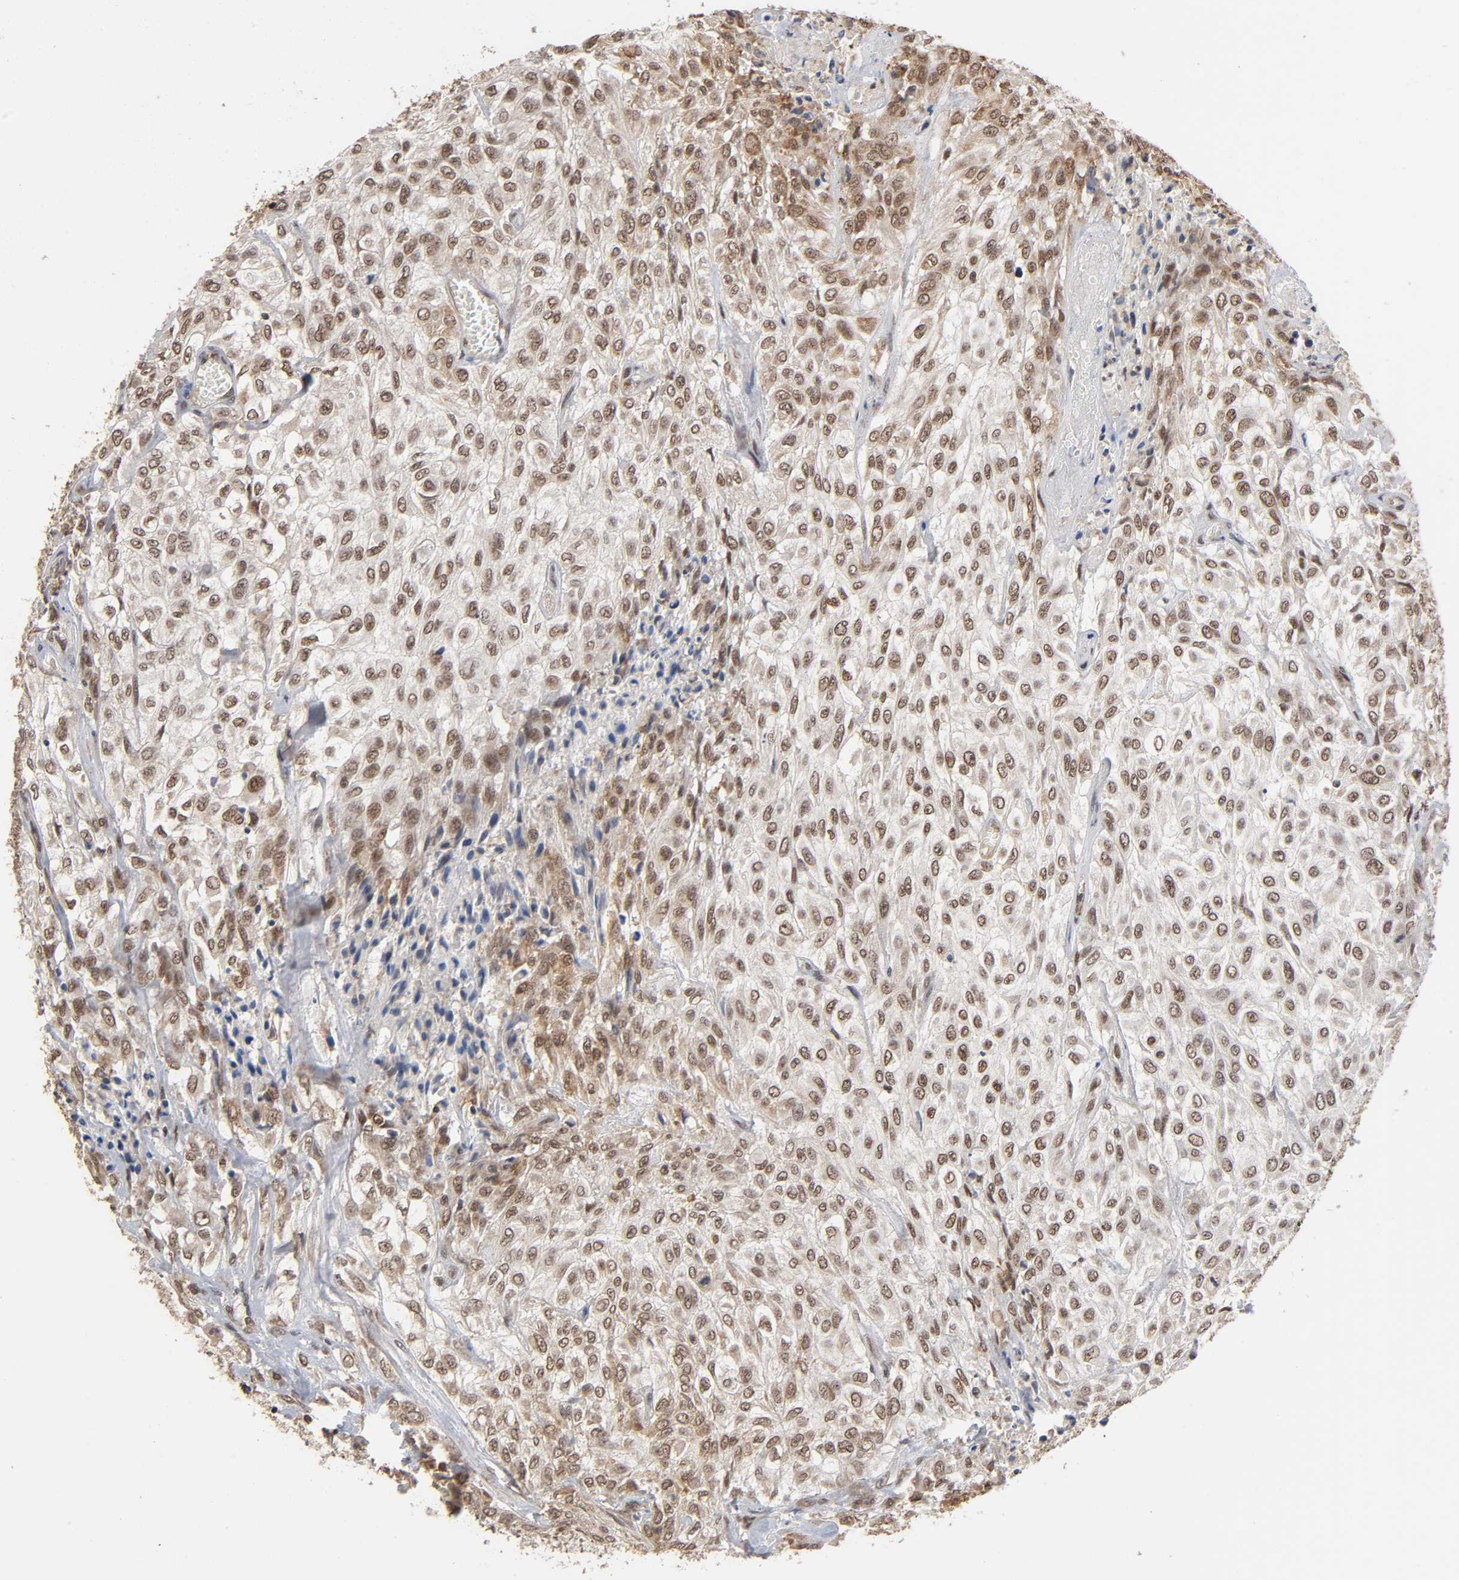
{"staining": {"intensity": "moderate", "quantity": ">75%", "location": "cytoplasmic/membranous,nuclear"}, "tissue": "urothelial cancer", "cell_type": "Tumor cells", "image_type": "cancer", "snomed": [{"axis": "morphology", "description": "Urothelial carcinoma, High grade"}, {"axis": "topography", "description": "Urinary bladder"}], "caption": "This histopathology image exhibits immunohistochemistry staining of urothelial carcinoma (high-grade), with medium moderate cytoplasmic/membranous and nuclear expression in about >75% of tumor cells.", "gene": "ZNF384", "patient": {"sex": "male", "age": 57}}